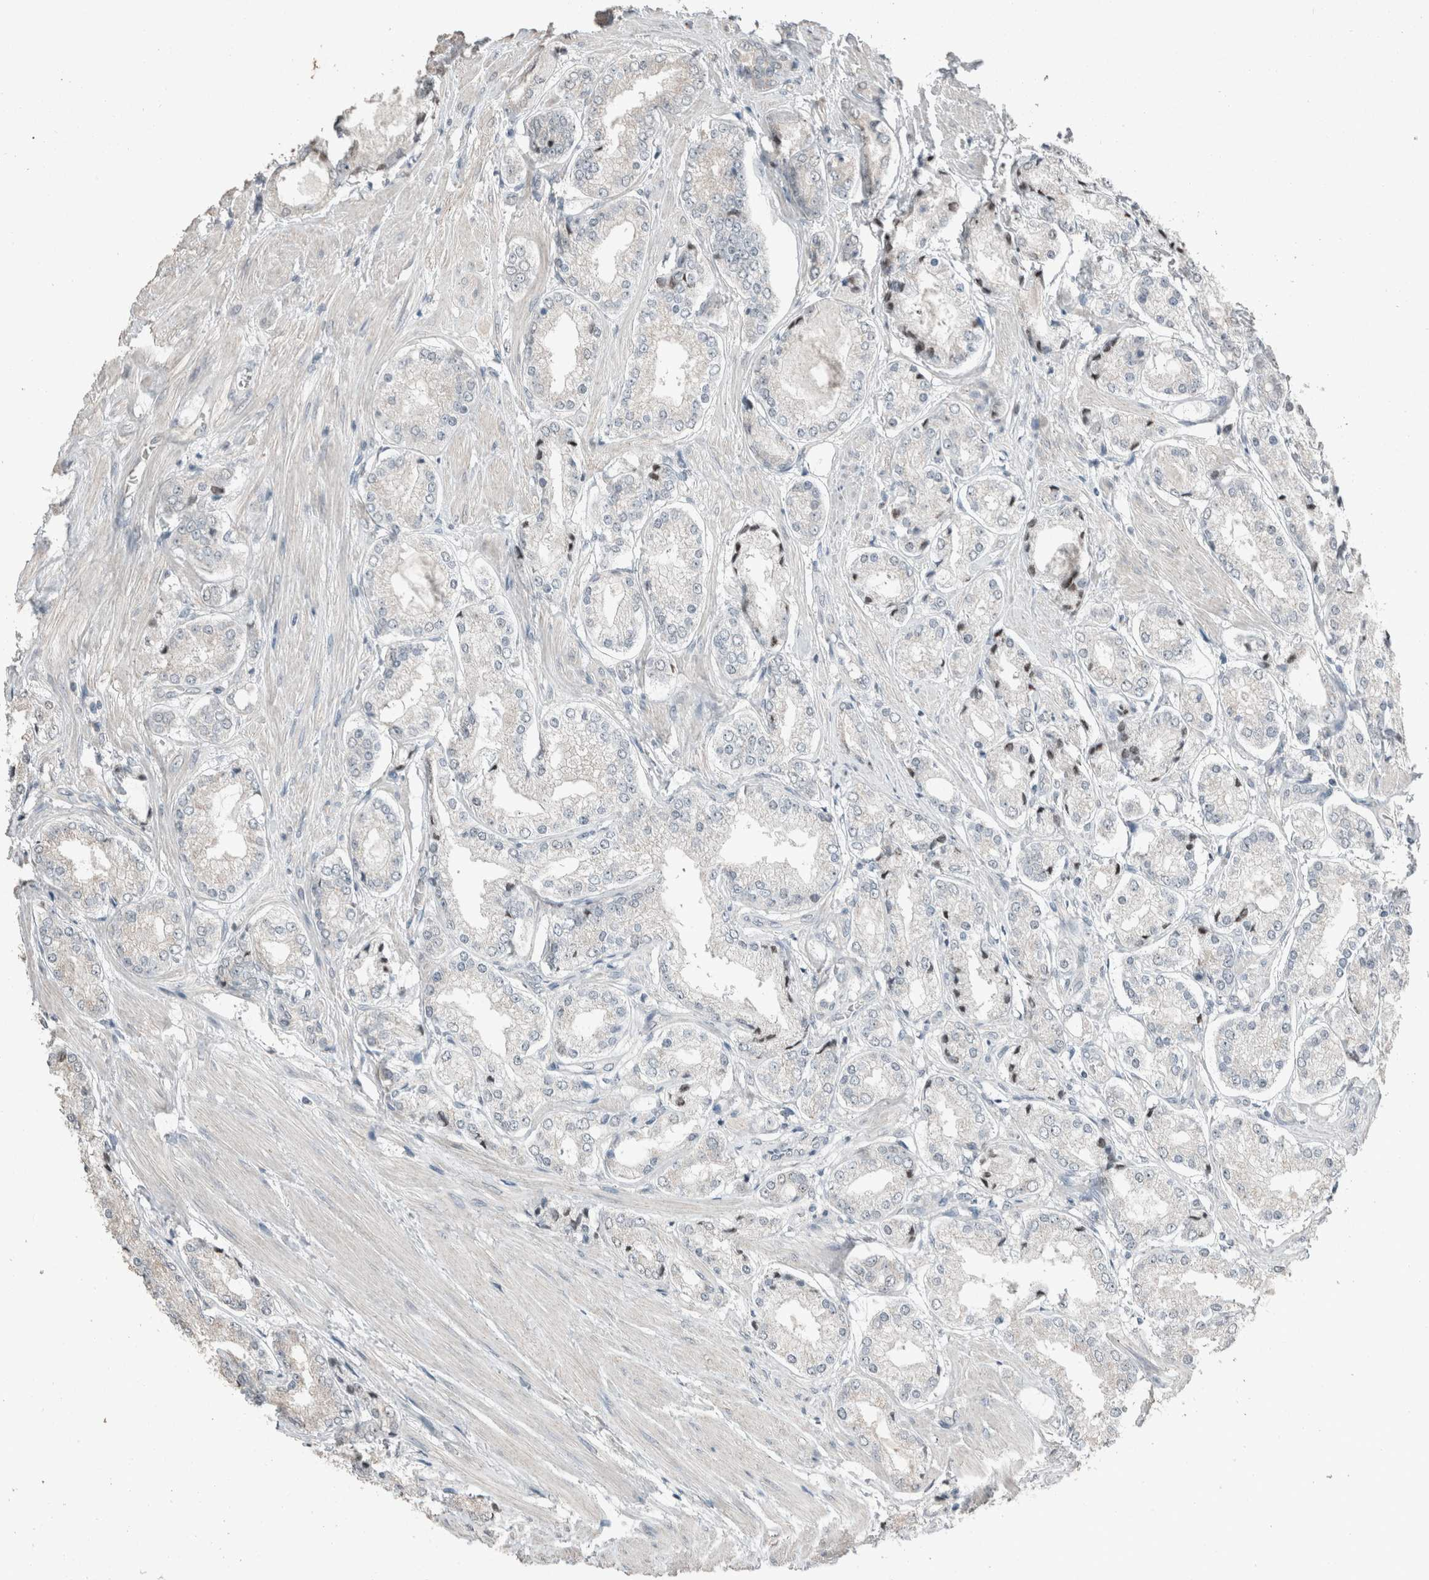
{"staining": {"intensity": "weak", "quantity": "25%-75%", "location": "cytoplasmic/membranous"}, "tissue": "prostate cancer", "cell_type": "Tumor cells", "image_type": "cancer", "snomed": [{"axis": "morphology", "description": "Adenocarcinoma, Low grade"}, {"axis": "topography", "description": "Prostate"}], "caption": "A low amount of weak cytoplasmic/membranous staining is present in about 25%-75% of tumor cells in prostate cancer (adenocarcinoma (low-grade)) tissue.", "gene": "ACVR2B", "patient": {"sex": "male", "age": 62}}